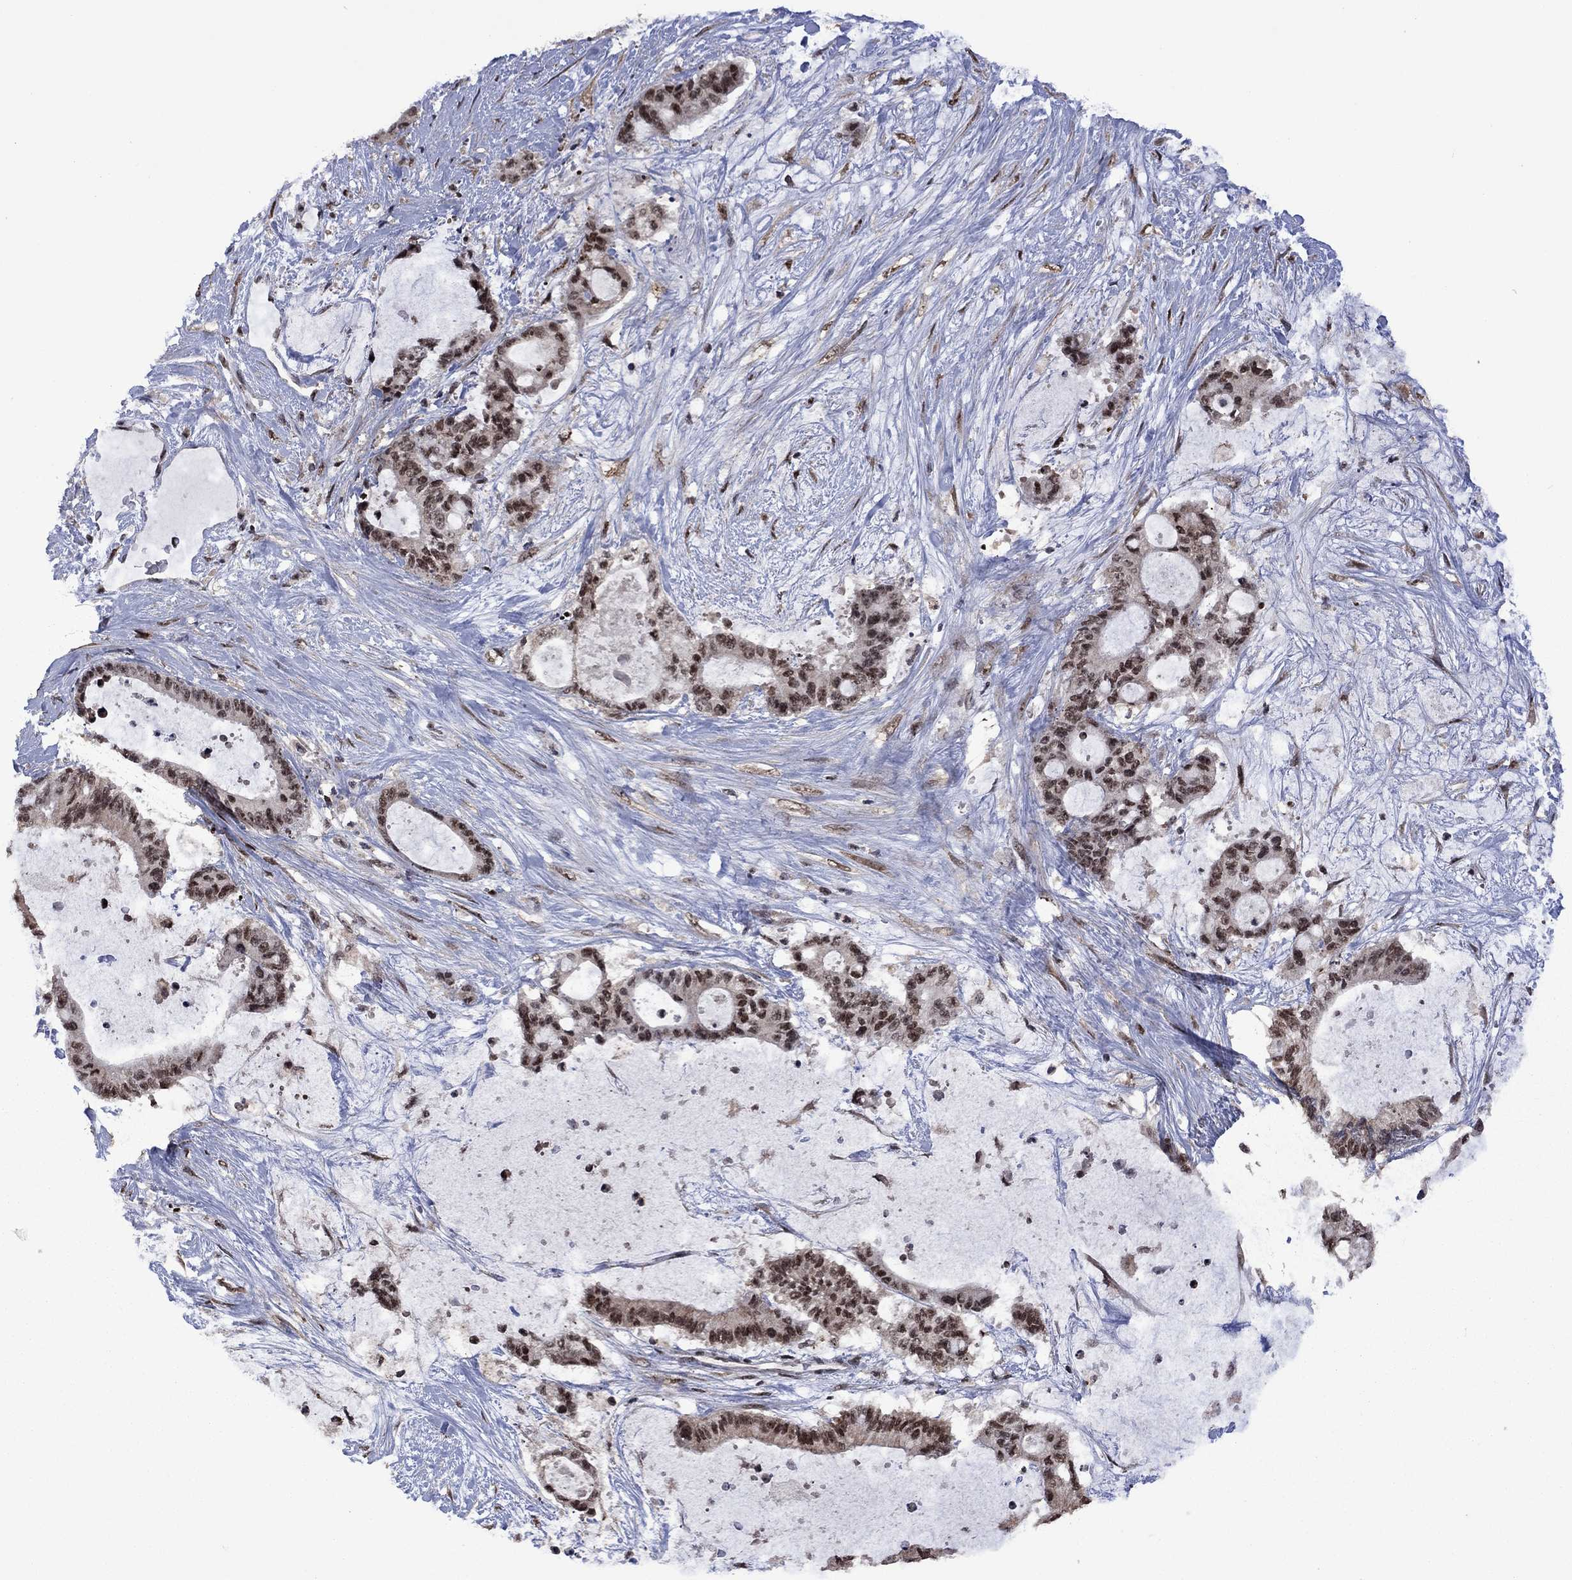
{"staining": {"intensity": "moderate", "quantity": "25%-75%", "location": "nuclear"}, "tissue": "liver cancer", "cell_type": "Tumor cells", "image_type": "cancer", "snomed": [{"axis": "morphology", "description": "Normal tissue, NOS"}, {"axis": "morphology", "description": "Cholangiocarcinoma"}, {"axis": "topography", "description": "Liver"}, {"axis": "topography", "description": "Peripheral nerve tissue"}], "caption": "Immunohistochemical staining of cholangiocarcinoma (liver) reveals medium levels of moderate nuclear staining in about 25%-75% of tumor cells.", "gene": "FBL", "patient": {"sex": "female", "age": 73}}